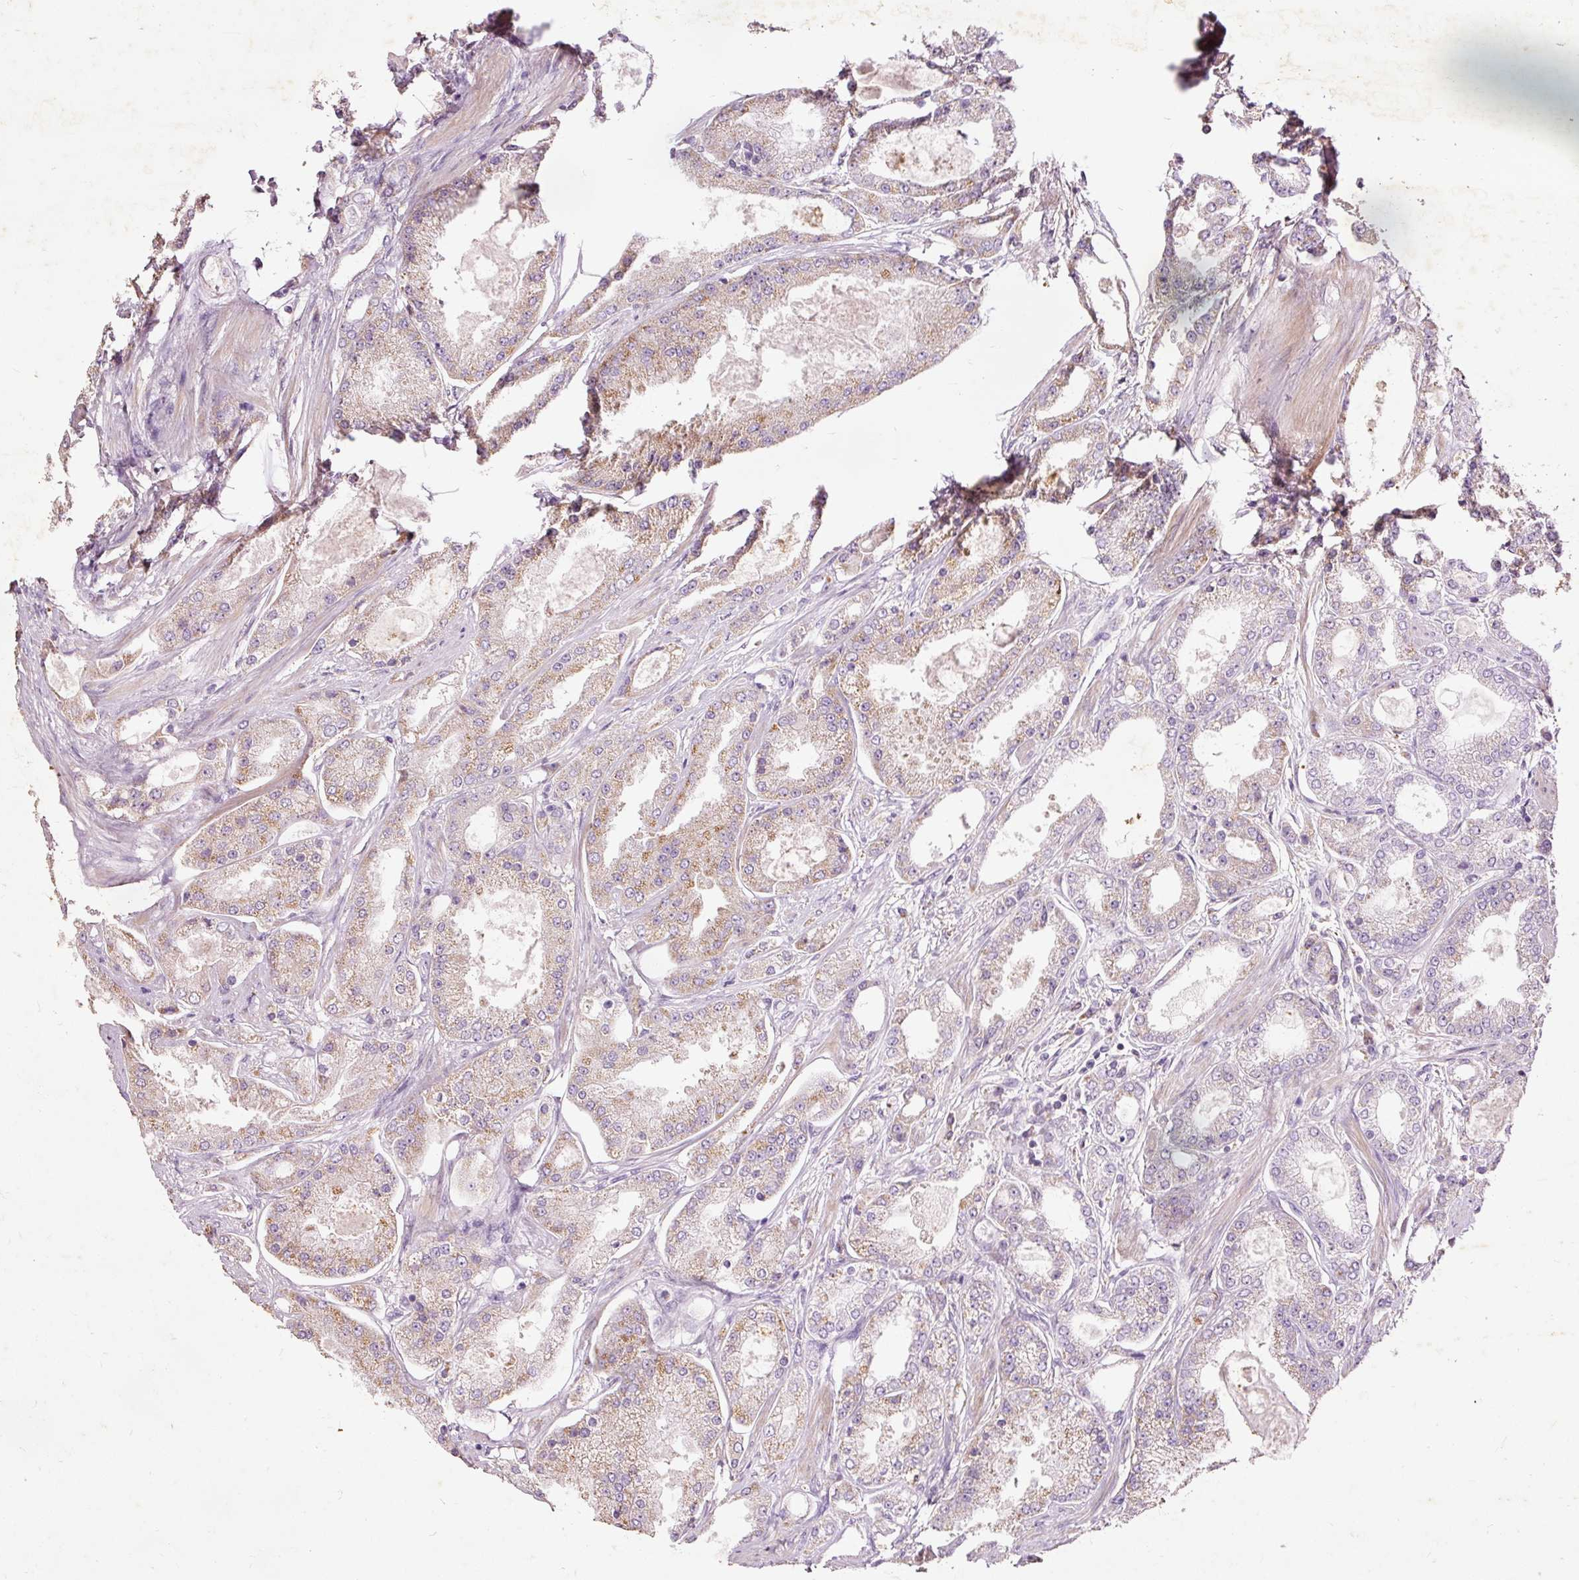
{"staining": {"intensity": "weak", "quantity": ">75%", "location": "cytoplasmic/membranous"}, "tissue": "prostate cancer", "cell_type": "Tumor cells", "image_type": "cancer", "snomed": [{"axis": "morphology", "description": "Adenocarcinoma, High grade"}, {"axis": "topography", "description": "Prostate"}], "caption": "Protein staining by immunohistochemistry (IHC) reveals weak cytoplasmic/membranous staining in about >75% of tumor cells in prostate cancer.", "gene": "PRDX5", "patient": {"sex": "male", "age": 69}}